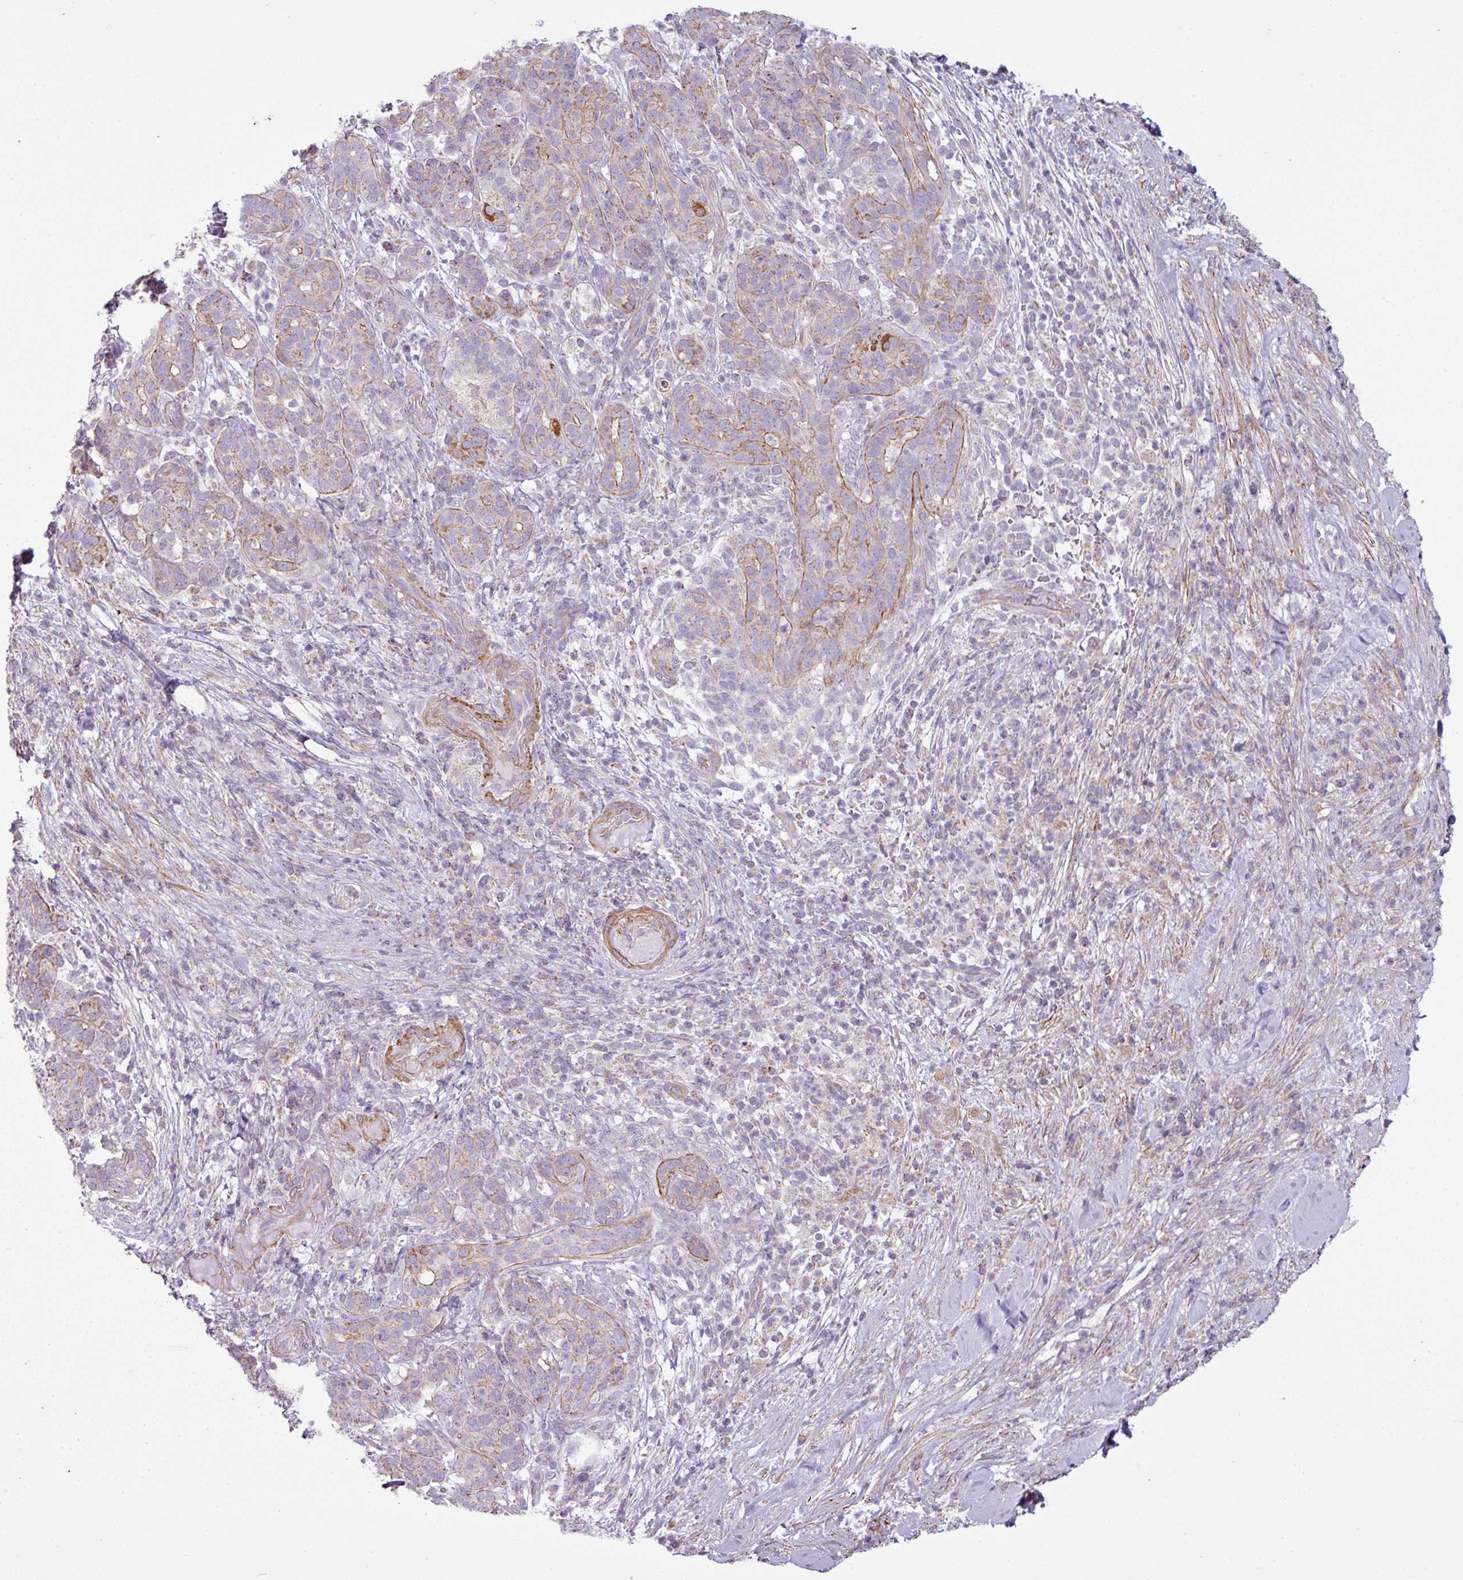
{"staining": {"intensity": "moderate", "quantity": "<25%", "location": "cytoplasmic/membranous"}, "tissue": "pancreatic cancer", "cell_type": "Tumor cells", "image_type": "cancer", "snomed": [{"axis": "morphology", "description": "Adenocarcinoma, NOS"}, {"axis": "topography", "description": "Pancreas"}], "caption": "Human pancreatic cancer stained for a protein (brown) exhibits moderate cytoplasmic/membranous positive expression in about <25% of tumor cells.", "gene": "BTN2A2", "patient": {"sex": "male", "age": 44}}